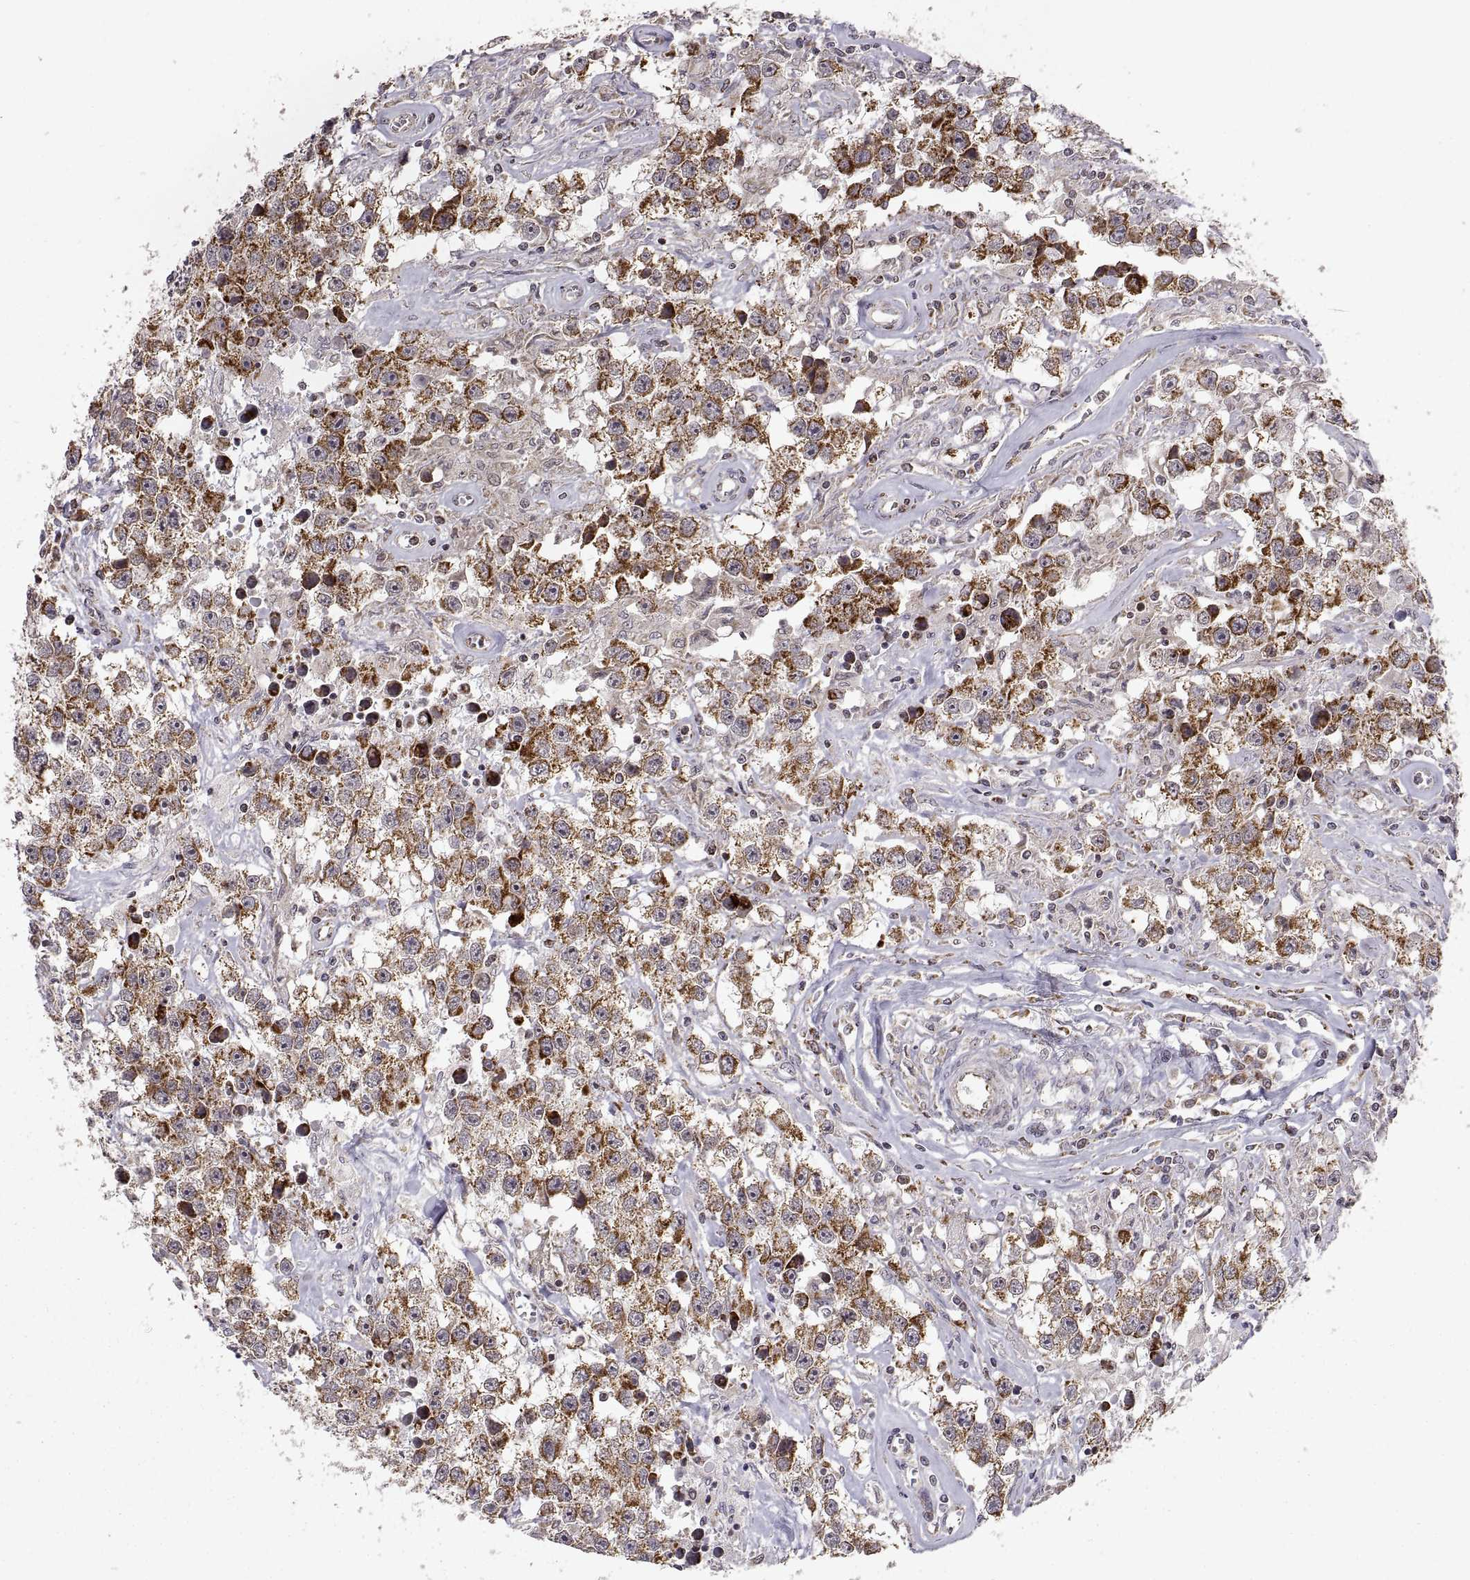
{"staining": {"intensity": "moderate", "quantity": "25%-75%", "location": "cytoplasmic/membranous"}, "tissue": "testis cancer", "cell_type": "Tumor cells", "image_type": "cancer", "snomed": [{"axis": "morphology", "description": "Seminoma, NOS"}, {"axis": "topography", "description": "Testis"}], "caption": "About 25%-75% of tumor cells in testis cancer reveal moderate cytoplasmic/membranous protein expression as visualized by brown immunohistochemical staining.", "gene": "MANBAL", "patient": {"sex": "male", "age": 43}}